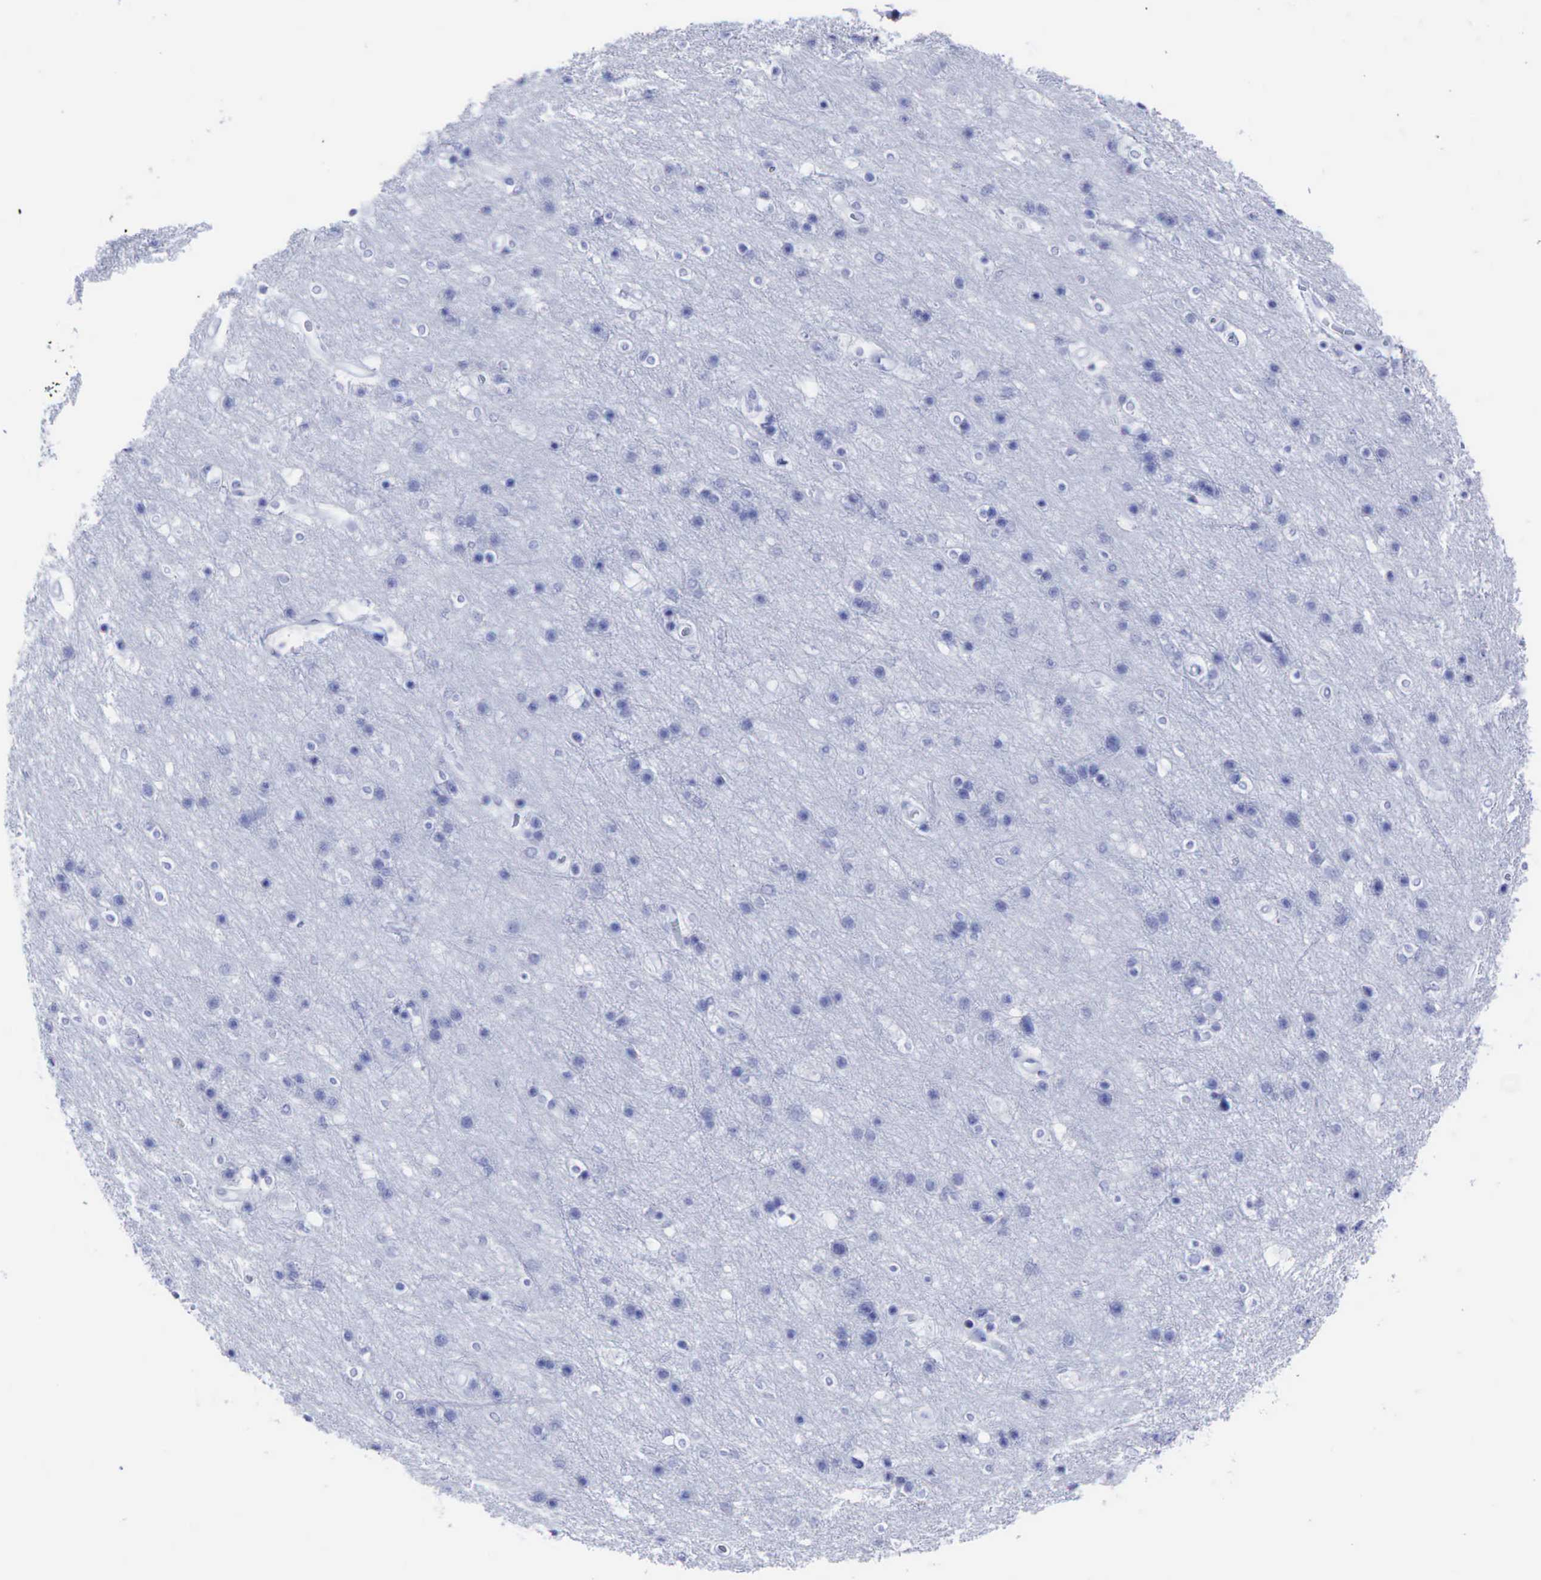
{"staining": {"intensity": "negative", "quantity": "none", "location": "none"}, "tissue": "cerebral cortex", "cell_type": "Endothelial cells", "image_type": "normal", "snomed": [{"axis": "morphology", "description": "Normal tissue, NOS"}, {"axis": "topography", "description": "Cerebral cortex"}], "caption": "A histopathology image of cerebral cortex stained for a protein shows no brown staining in endothelial cells. Brightfield microscopy of IHC stained with DAB (3,3'-diaminobenzidine) (brown) and hematoxylin (blue), captured at high magnification.", "gene": "CEACAM5", "patient": {"sex": "female", "age": 54}}